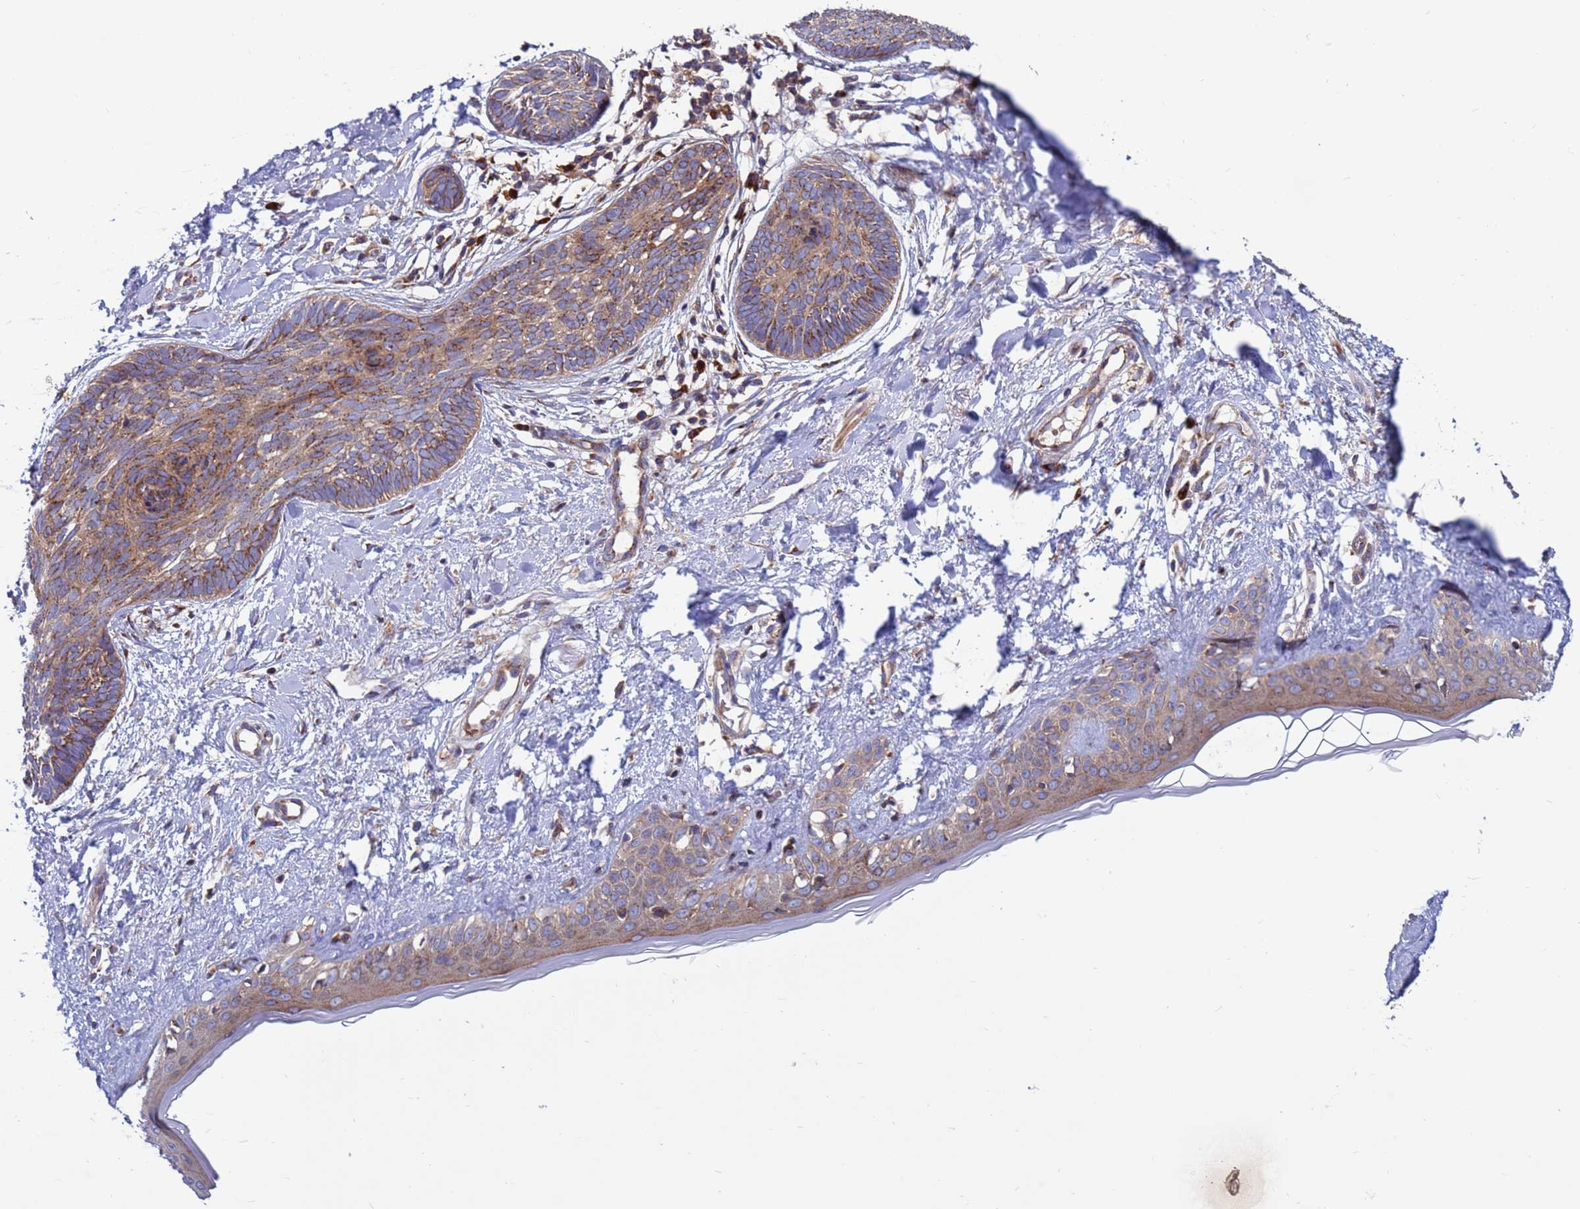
{"staining": {"intensity": "moderate", "quantity": ">75%", "location": "cytoplasmic/membranous"}, "tissue": "skin cancer", "cell_type": "Tumor cells", "image_type": "cancer", "snomed": [{"axis": "morphology", "description": "Basal cell carcinoma"}, {"axis": "topography", "description": "Skin"}], "caption": "Immunohistochemical staining of skin cancer reveals medium levels of moderate cytoplasmic/membranous protein positivity in about >75% of tumor cells.", "gene": "ZC3HAV1", "patient": {"sex": "female", "age": 81}}